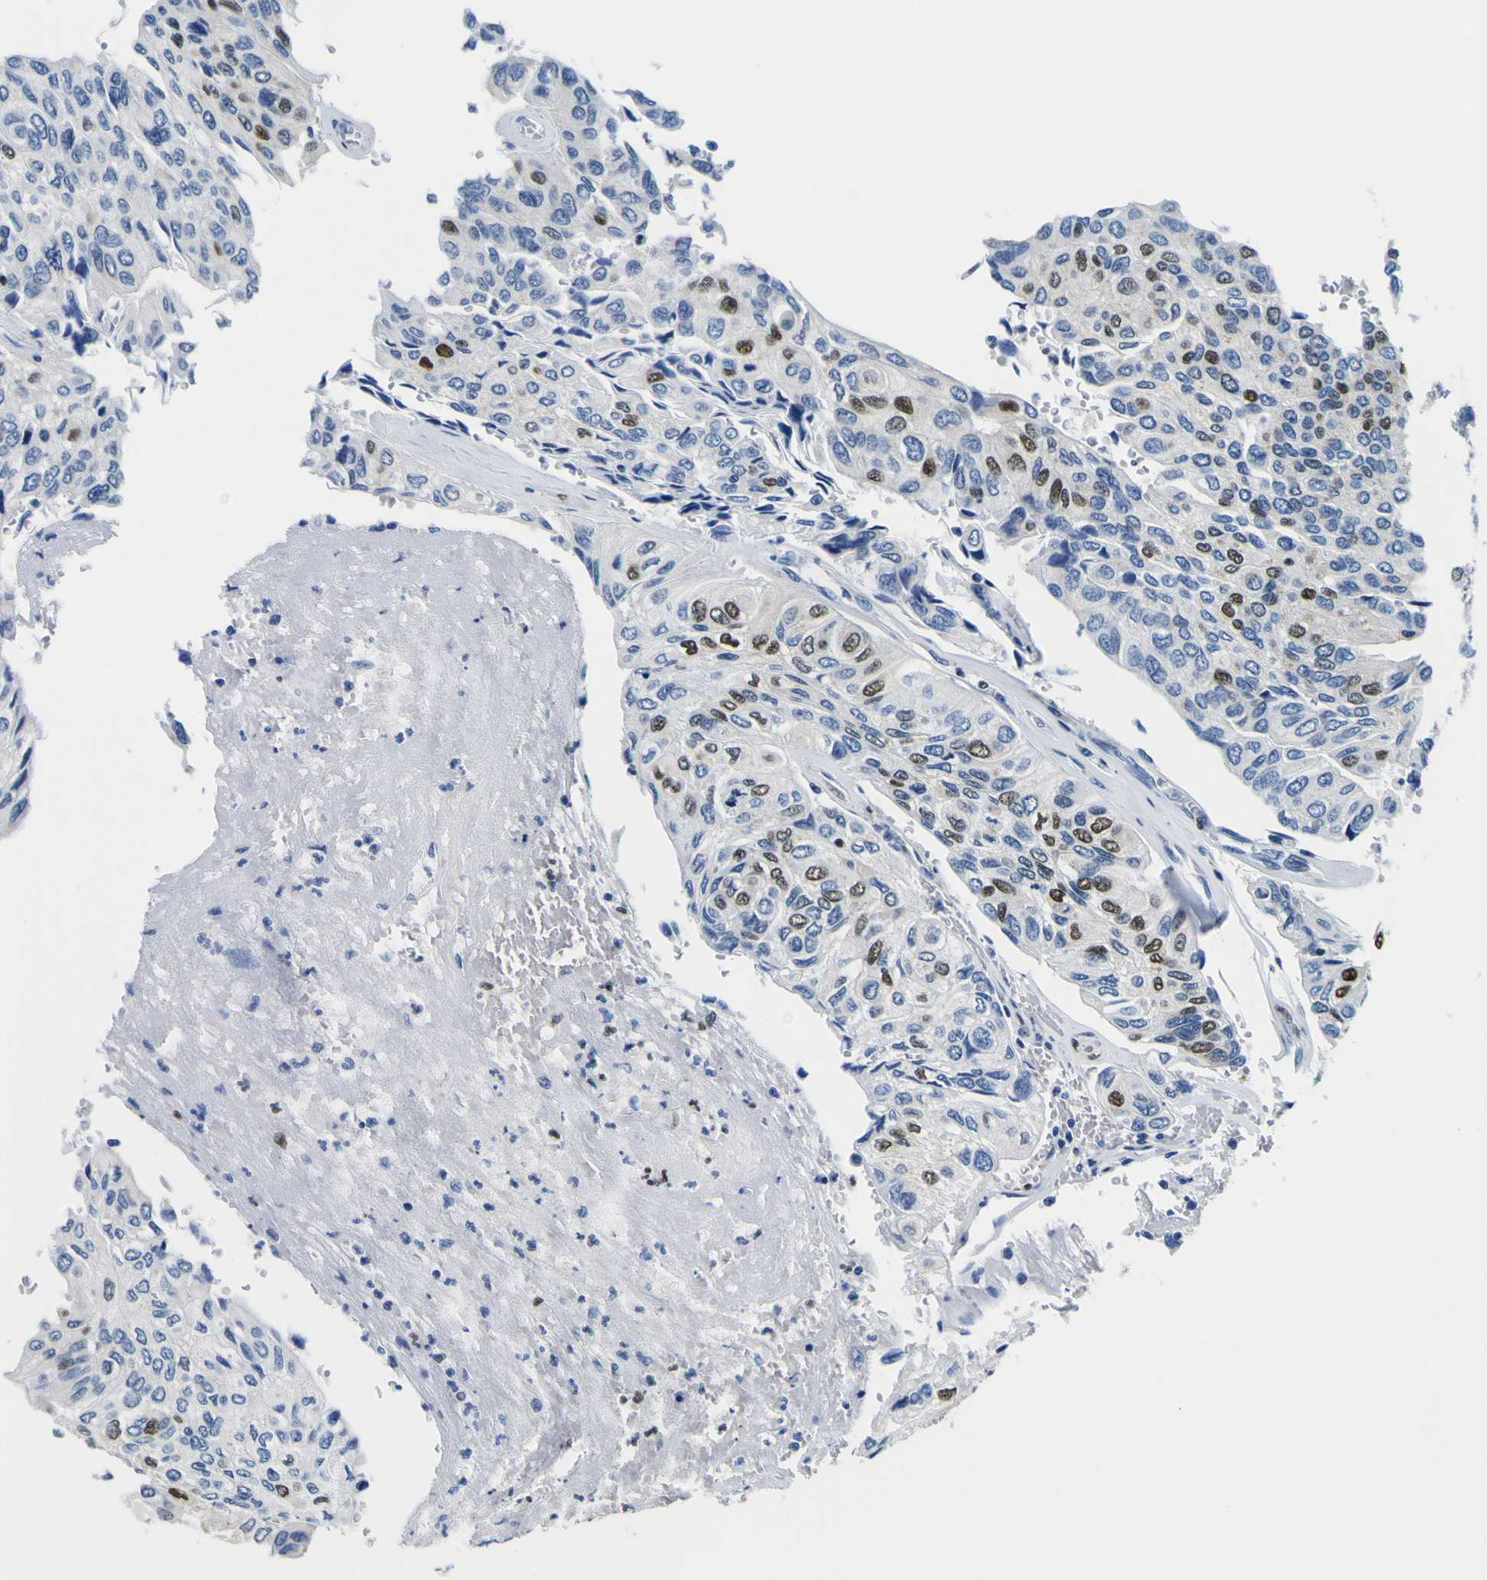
{"staining": {"intensity": "strong", "quantity": "25%-75%", "location": "nuclear"}, "tissue": "urothelial cancer", "cell_type": "Tumor cells", "image_type": "cancer", "snomed": [{"axis": "morphology", "description": "Urothelial carcinoma, High grade"}, {"axis": "topography", "description": "Urinary bladder"}], "caption": "Urothelial carcinoma (high-grade) stained for a protein exhibits strong nuclear positivity in tumor cells. (DAB = brown stain, brightfield microscopy at high magnification).", "gene": "SP1", "patient": {"sex": "male", "age": 66}}